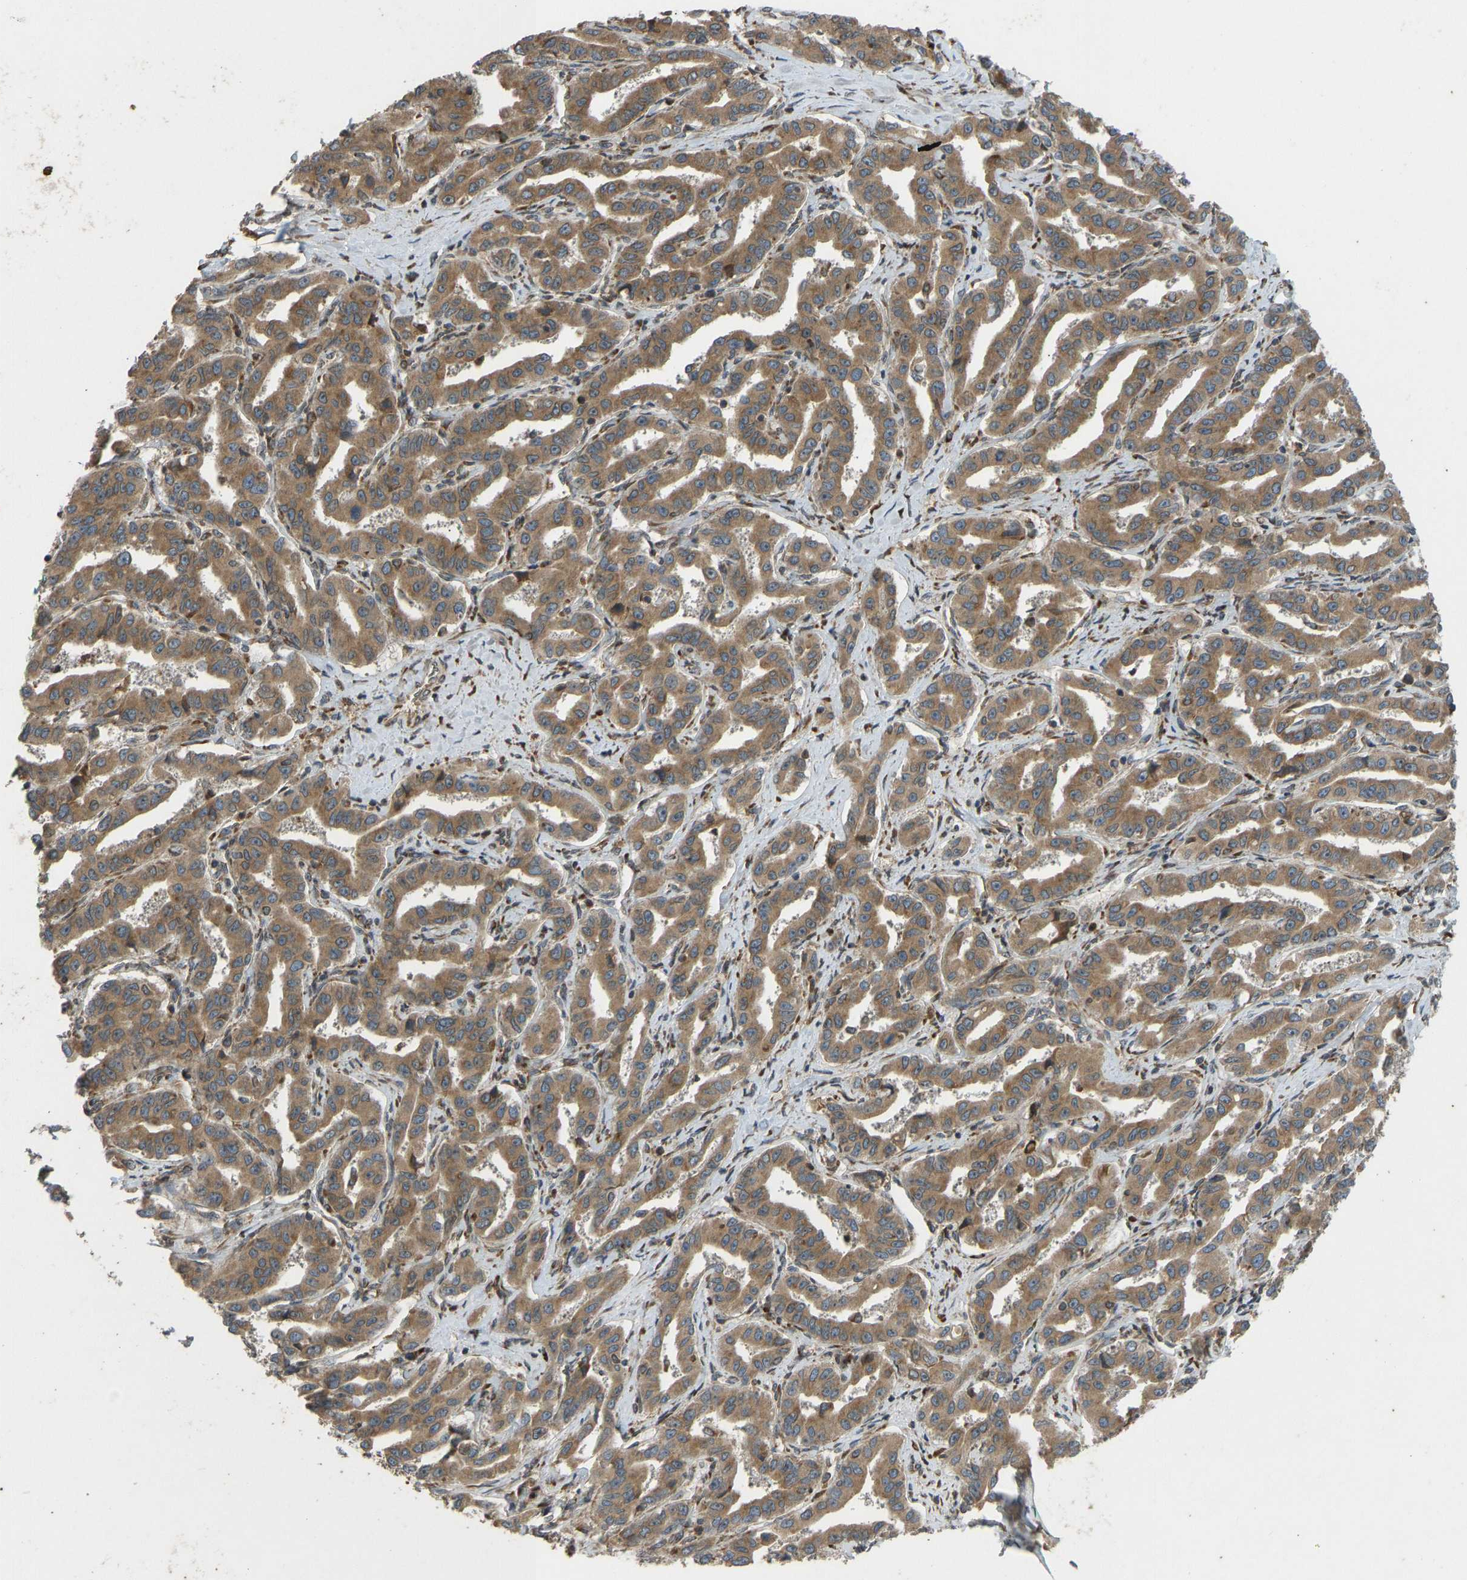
{"staining": {"intensity": "moderate", "quantity": ">75%", "location": "cytoplasmic/membranous"}, "tissue": "liver cancer", "cell_type": "Tumor cells", "image_type": "cancer", "snomed": [{"axis": "morphology", "description": "Cholangiocarcinoma"}, {"axis": "topography", "description": "Liver"}], "caption": "The photomicrograph exhibits immunohistochemical staining of liver cancer. There is moderate cytoplasmic/membranous positivity is present in approximately >75% of tumor cells.", "gene": "RPN2", "patient": {"sex": "male", "age": 59}}